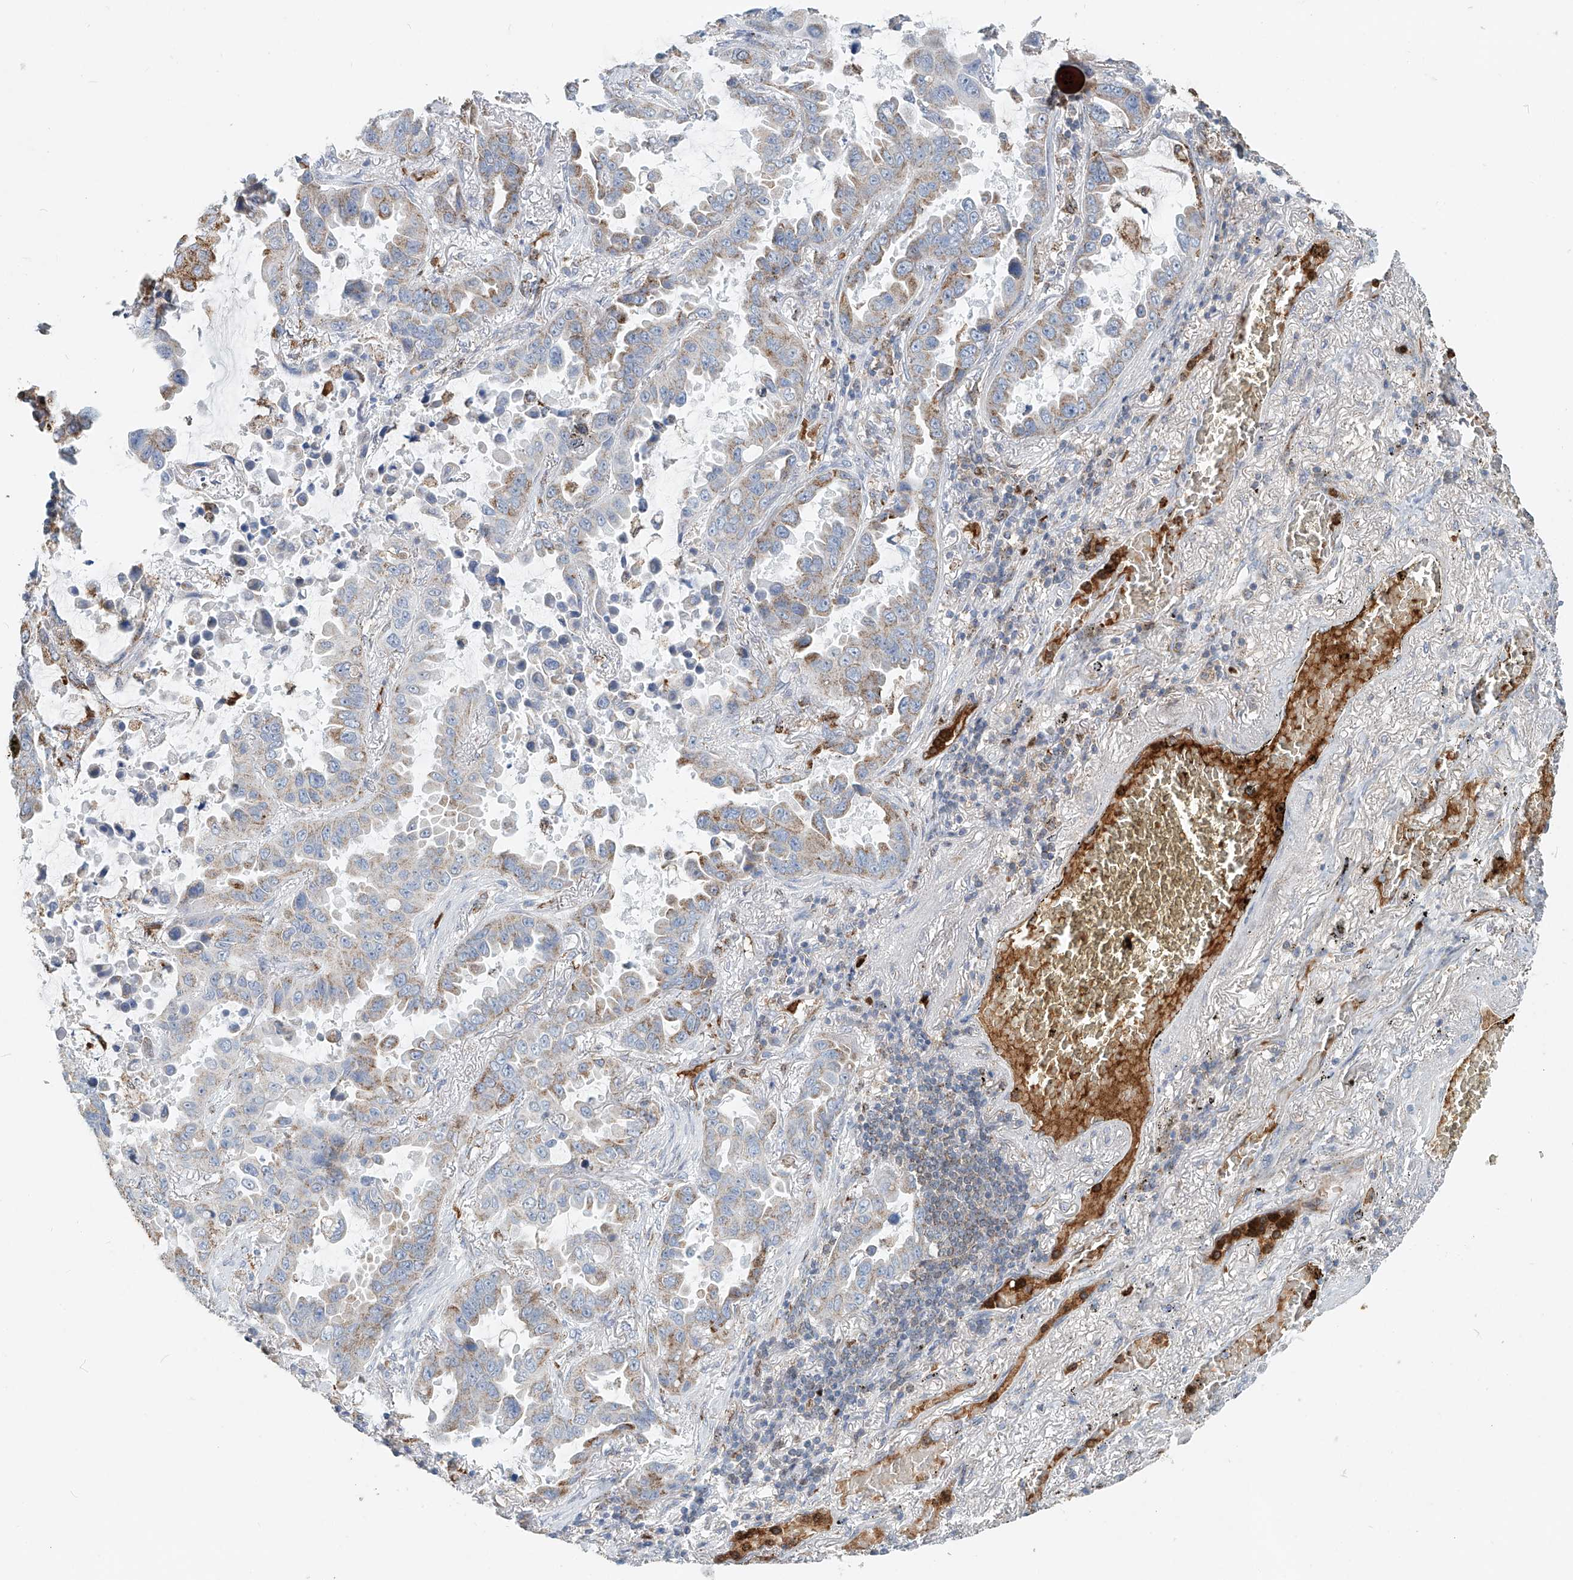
{"staining": {"intensity": "moderate", "quantity": "25%-75%", "location": "cytoplasmic/membranous"}, "tissue": "lung cancer", "cell_type": "Tumor cells", "image_type": "cancer", "snomed": [{"axis": "morphology", "description": "Adenocarcinoma, NOS"}, {"axis": "topography", "description": "Lung"}], "caption": "A micrograph of lung cancer stained for a protein demonstrates moderate cytoplasmic/membranous brown staining in tumor cells. (DAB (3,3'-diaminobenzidine) IHC with brightfield microscopy, high magnification).", "gene": "PTPRA", "patient": {"sex": "male", "age": 64}}